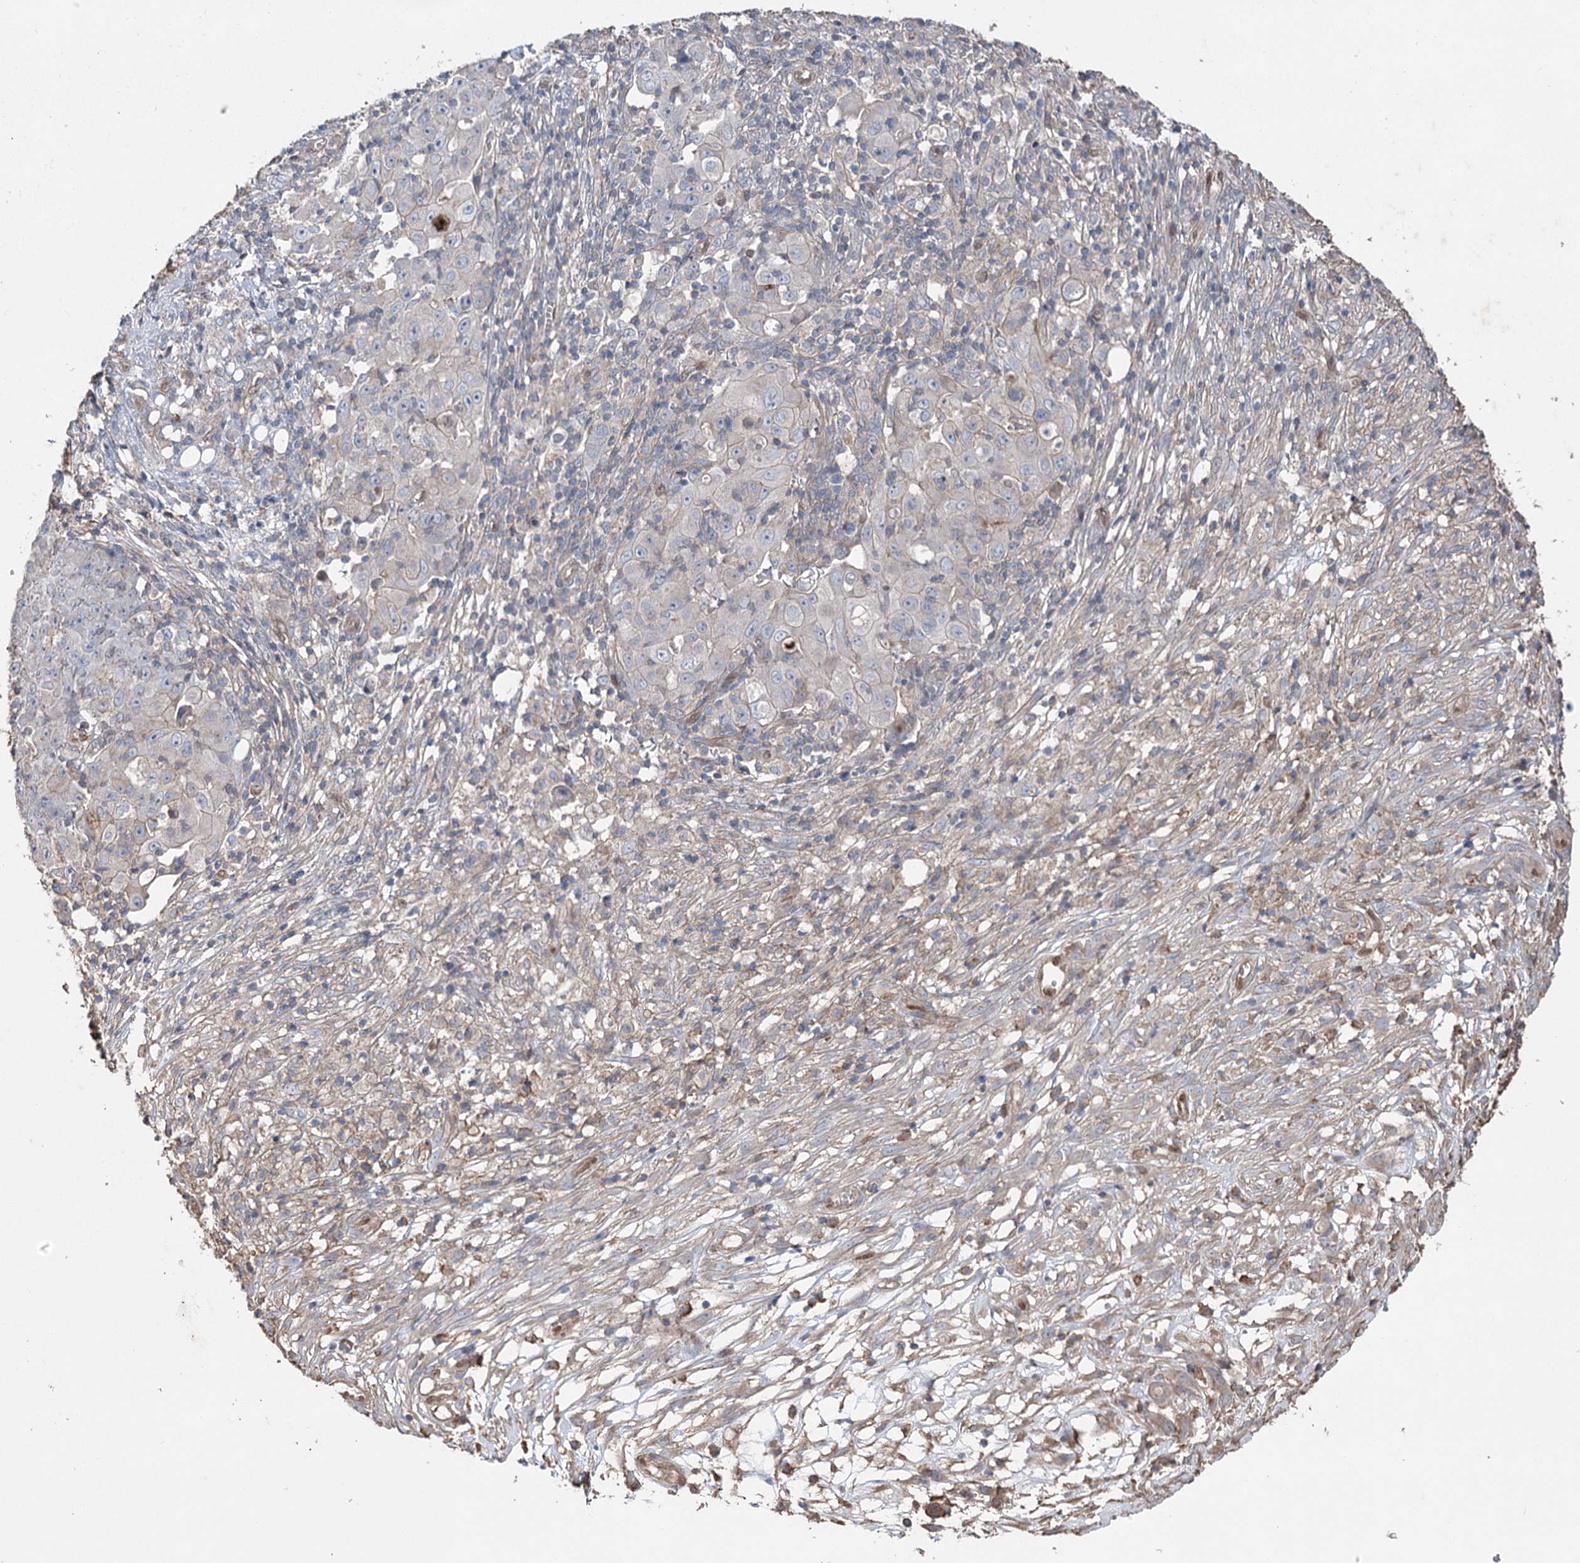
{"staining": {"intensity": "negative", "quantity": "none", "location": "none"}, "tissue": "ovarian cancer", "cell_type": "Tumor cells", "image_type": "cancer", "snomed": [{"axis": "morphology", "description": "Carcinoma, endometroid"}, {"axis": "topography", "description": "Ovary"}], "caption": "Immunohistochemistry (IHC) of human ovarian cancer (endometroid carcinoma) demonstrates no staining in tumor cells.", "gene": "FAM13B", "patient": {"sex": "female", "age": 42}}